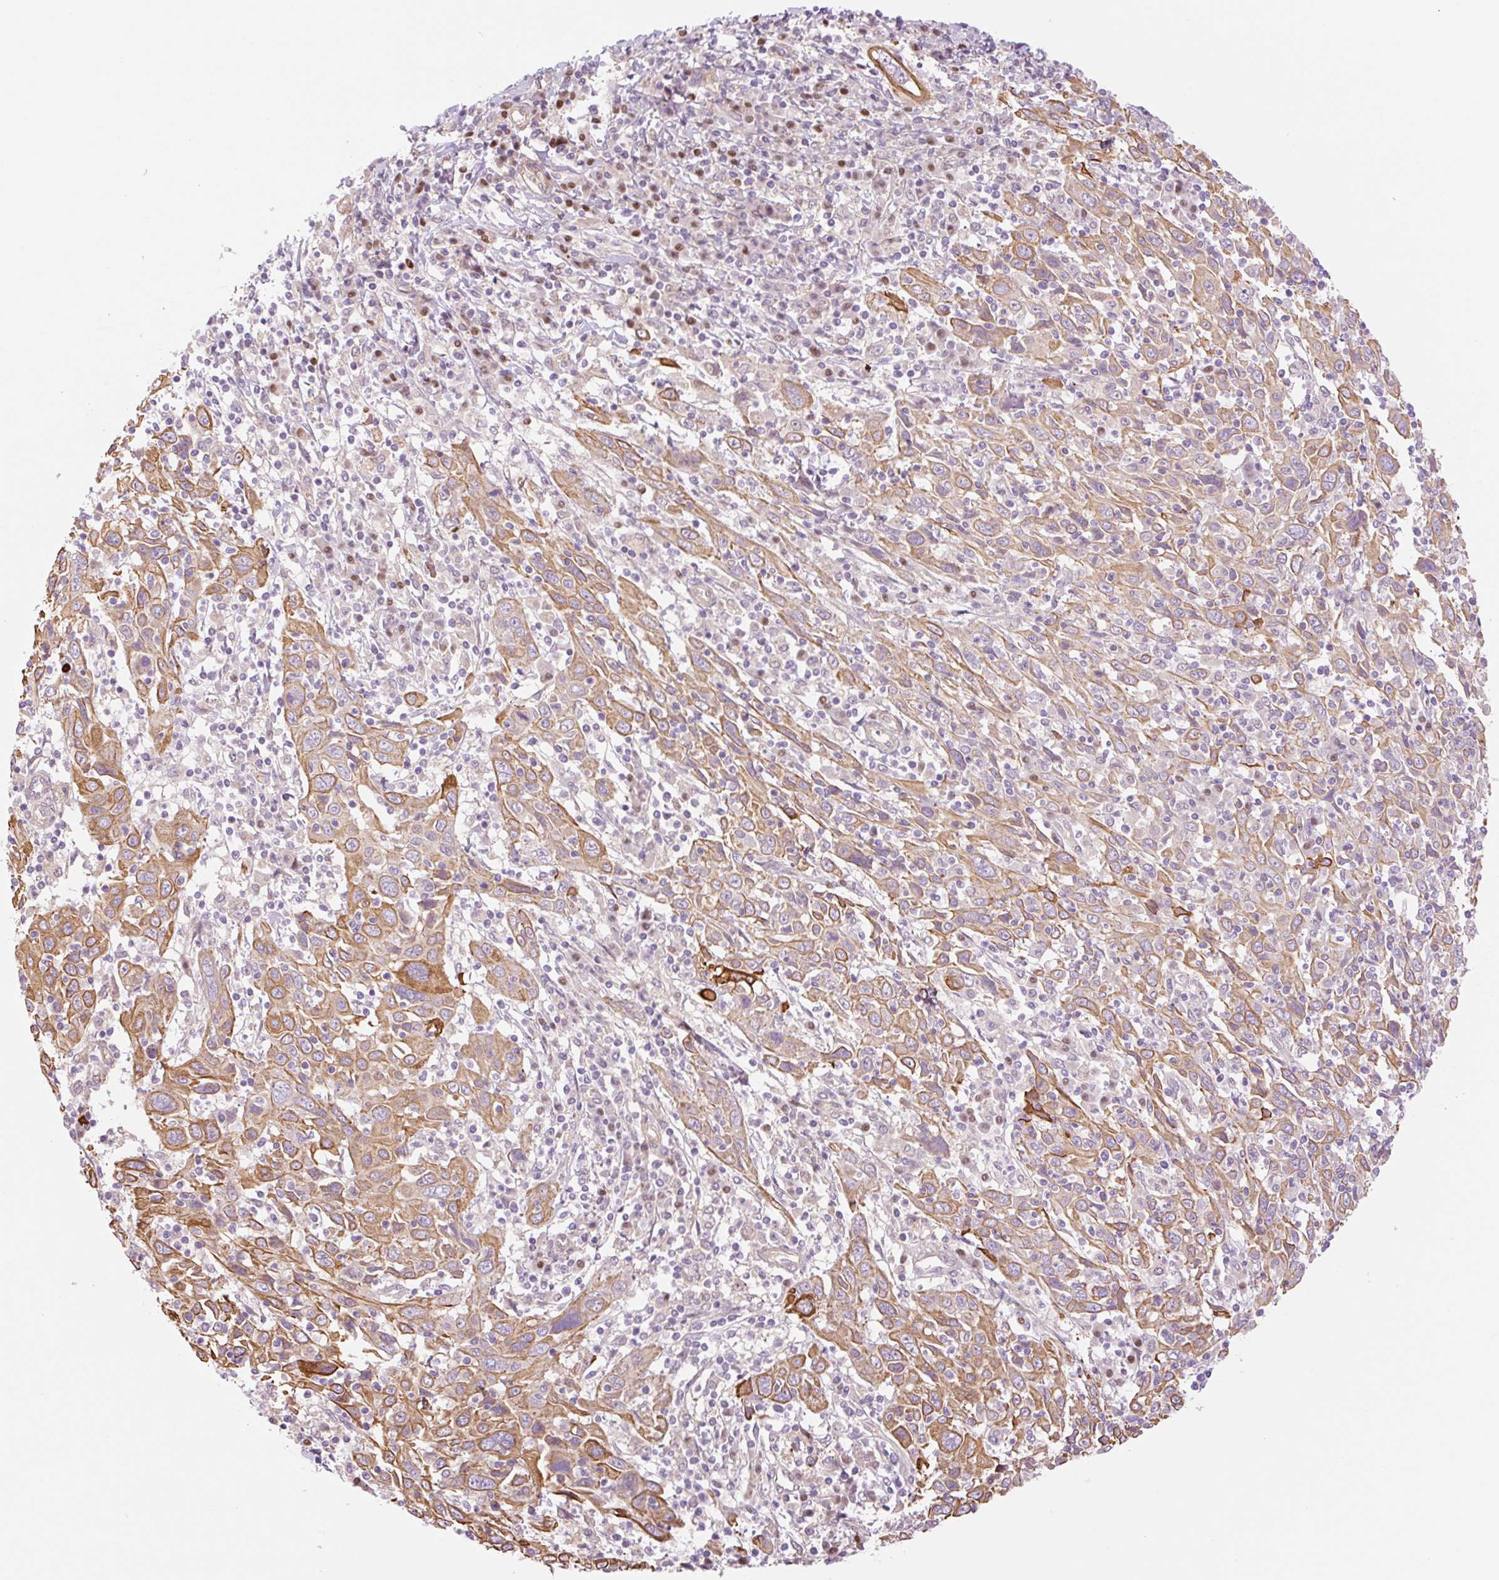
{"staining": {"intensity": "moderate", "quantity": ">75%", "location": "cytoplasmic/membranous"}, "tissue": "cervical cancer", "cell_type": "Tumor cells", "image_type": "cancer", "snomed": [{"axis": "morphology", "description": "Squamous cell carcinoma, NOS"}, {"axis": "topography", "description": "Cervix"}], "caption": "Cervical cancer (squamous cell carcinoma) stained with a protein marker displays moderate staining in tumor cells.", "gene": "NLRP5", "patient": {"sex": "female", "age": 46}}